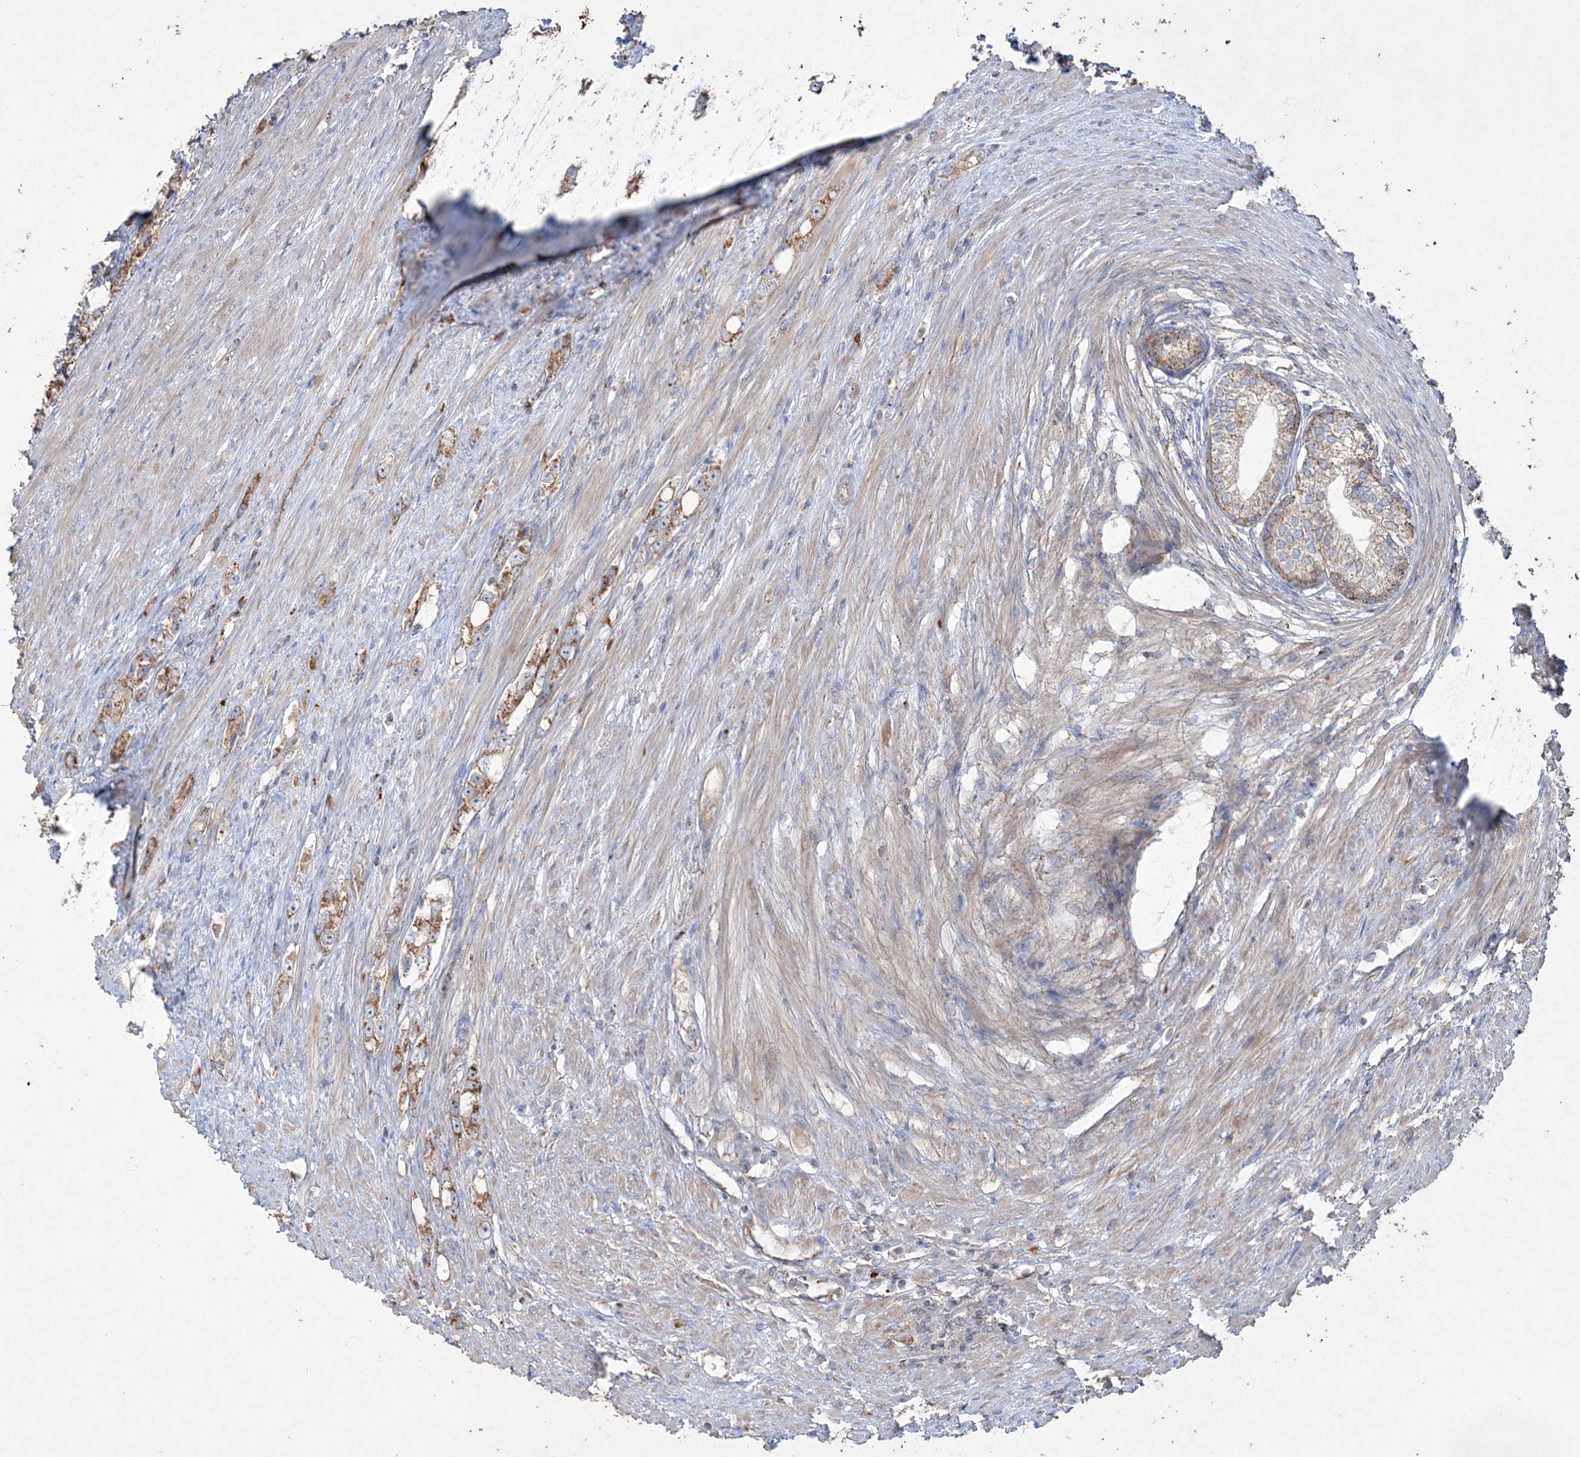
{"staining": {"intensity": "moderate", "quantity": ">75%", "location": "cytoplasmic/membranous"}, "tissue": "prostate cancer", "cell_type": "Tumor cells", "image_type": "cancer", "snomed": [{"axis": "morphology", "description": "Adenocarcinoma, High grade"}, {"axis": "topography", "description": "Prostate"}], "caption": "Immunohistochemistry staining of prostate cancer (adenocarcinoma (high-grade)), which displays medium levels of moderate cytoplasmic/membranous expression in about >75% of tumor cells indicating moderate cytoplasmic/membranous protein positivity. The staining was performed using DAB (brown) for protein detection and nuclei were counterstained in hematoxylin (blue).", "gene": "TTC7A", "patient": {"sex": "male", "age": 63}}